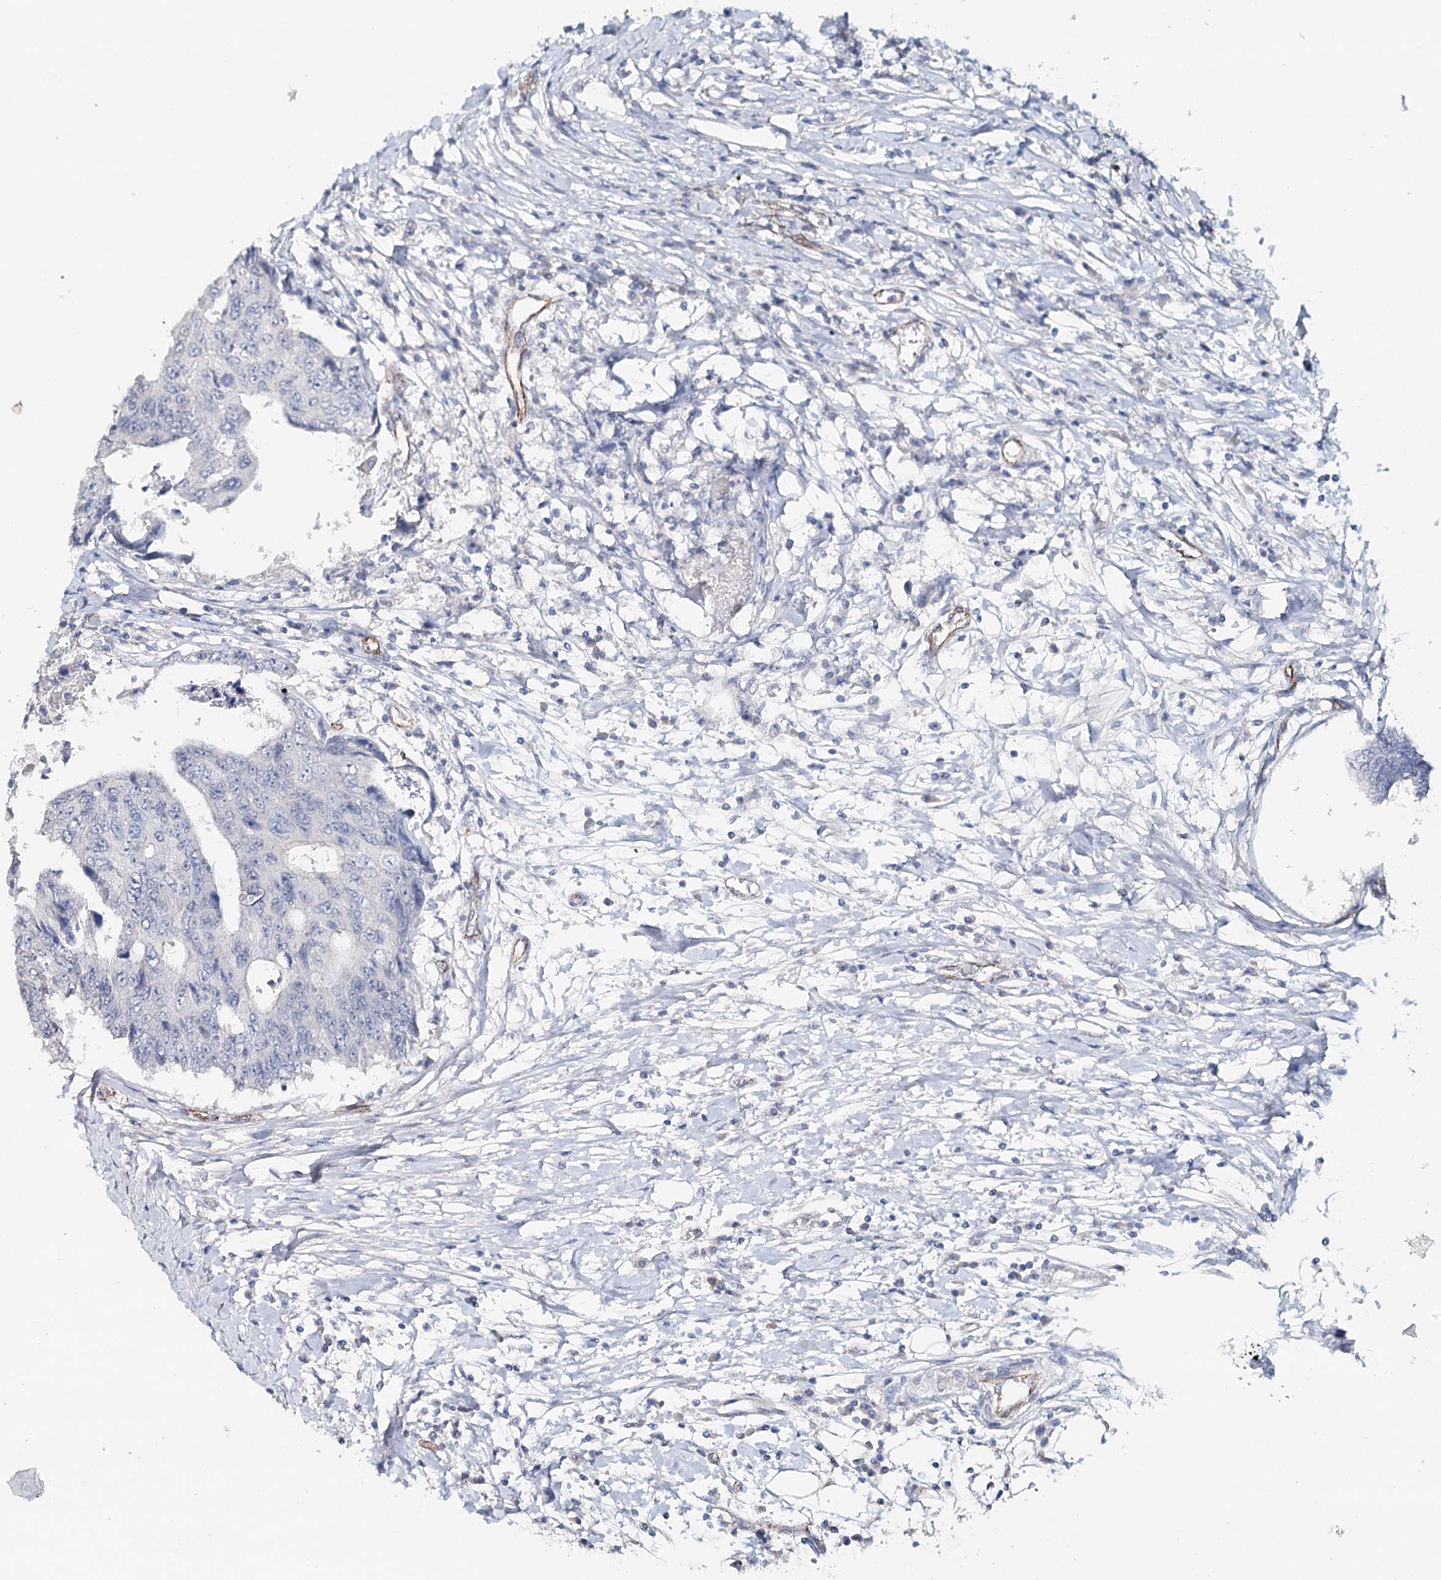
{"staining": {"intensity": "negative", "quantity": "none", "location": "none"}, "tissue": "colorectal cancer", "cell_type": "Tumor cells", "image_type": "cancer", "snomed": [{"axis": "morphology", "description": "Adenocarcinoma, NOS"}, {"axis": "topography", "description": "Rectum"}], "caption": "Tumor cells show no significant positivity in colorectal cancer.", "gene": "SYNPO", "patient": {"sex": "male", "age": 84}}